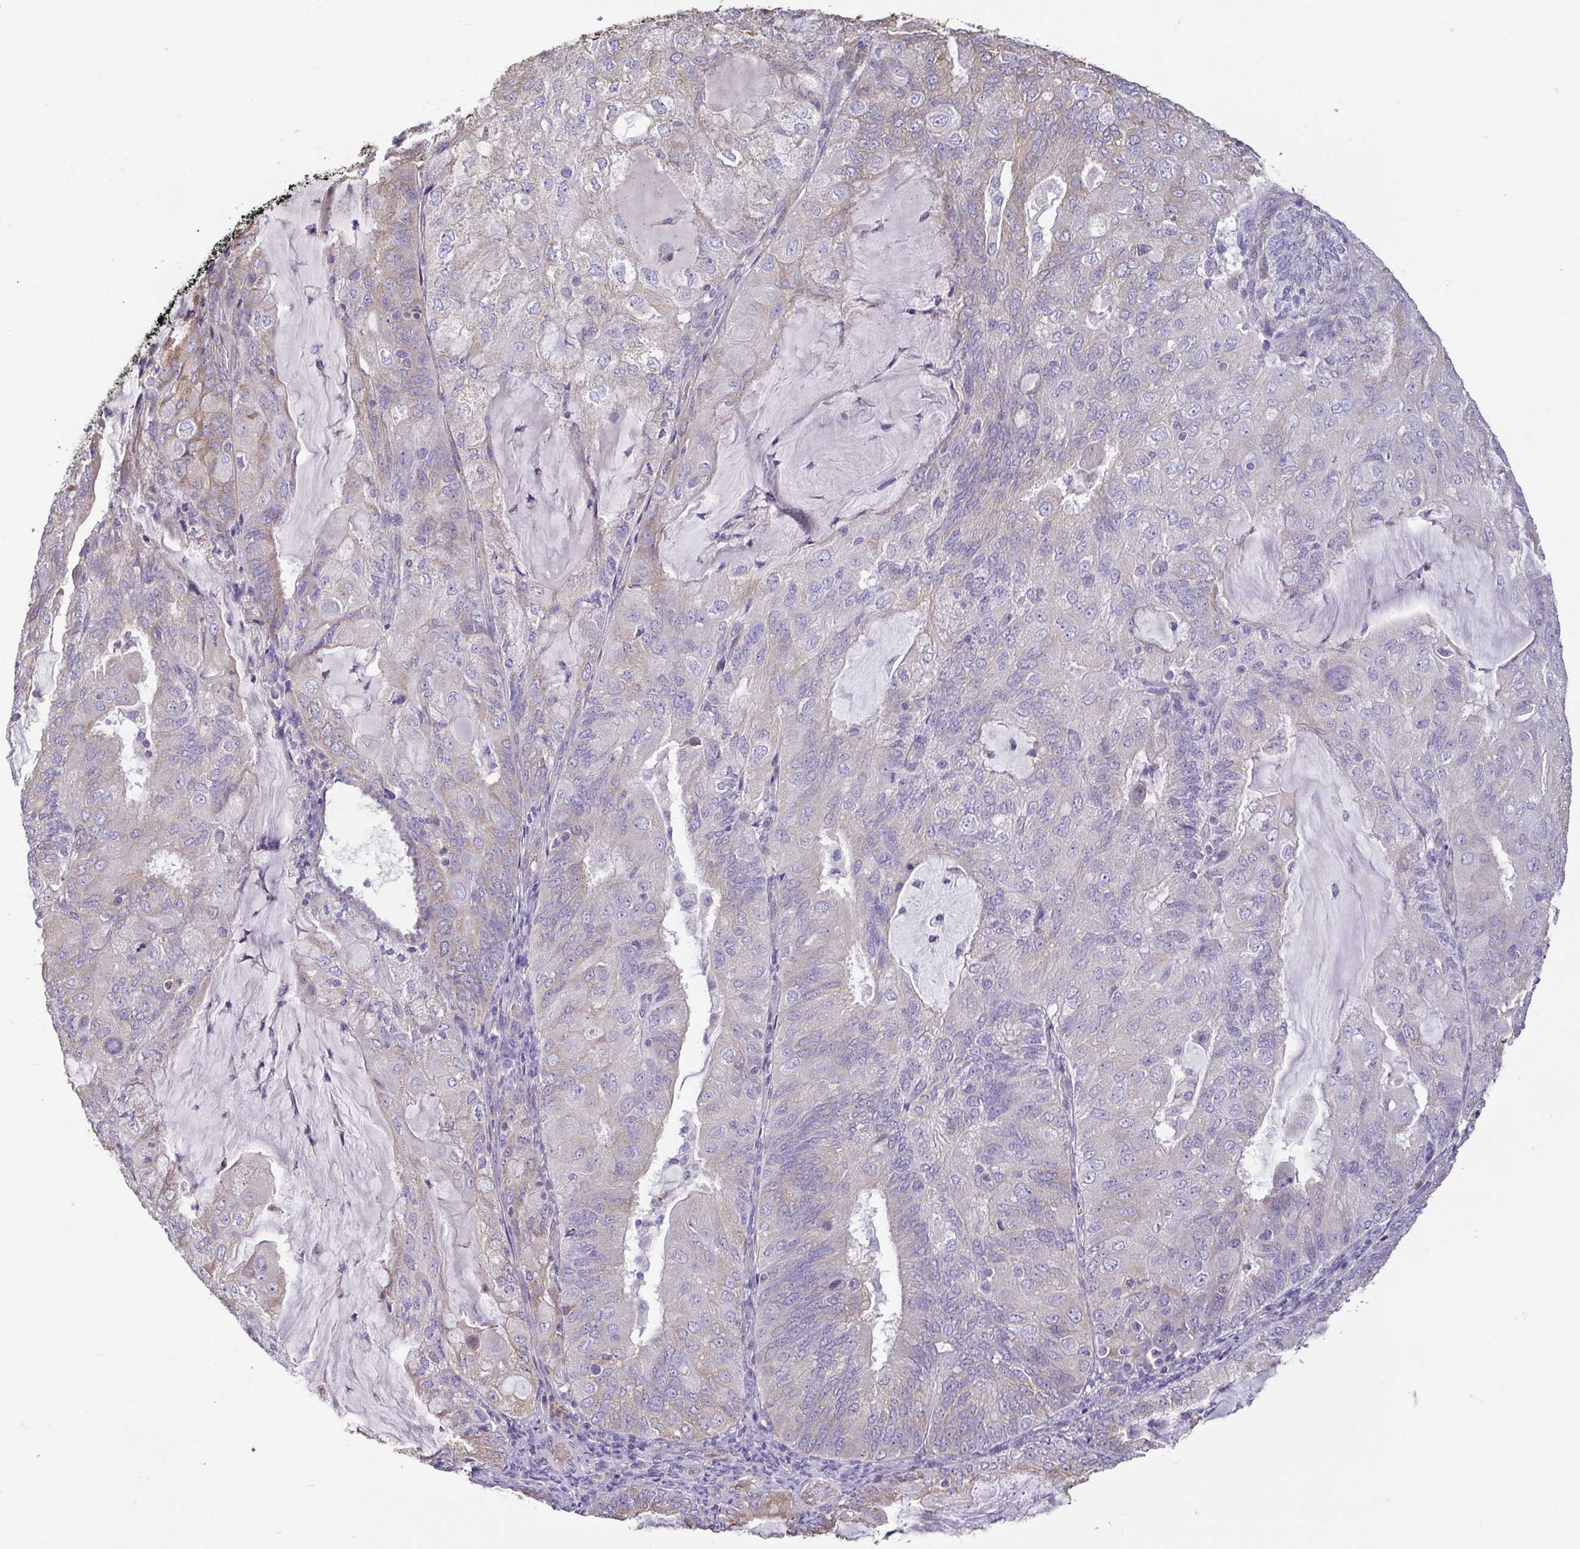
{"staining": {"intensity": "weak", "quantity": "25%-75%", "location": "cytoplasmic/membranous"}, "tissue": "endometrial cancer", "cell_type": "Tumor cells", "image_type": "cancer", "snomed": [{"axis": "morphology", "description": "Adenocarcinoma, NOS"}, {"axis": "topography", "description": "Endometrium"}], "caption": "This is an image of IHC staining of endometrial adenocarcinoma, which shows weak expression in the cytoplasmic/membranous of tumor cells.", "gene": "MYL10", "patient": {"sex": "female", "age": 81}}